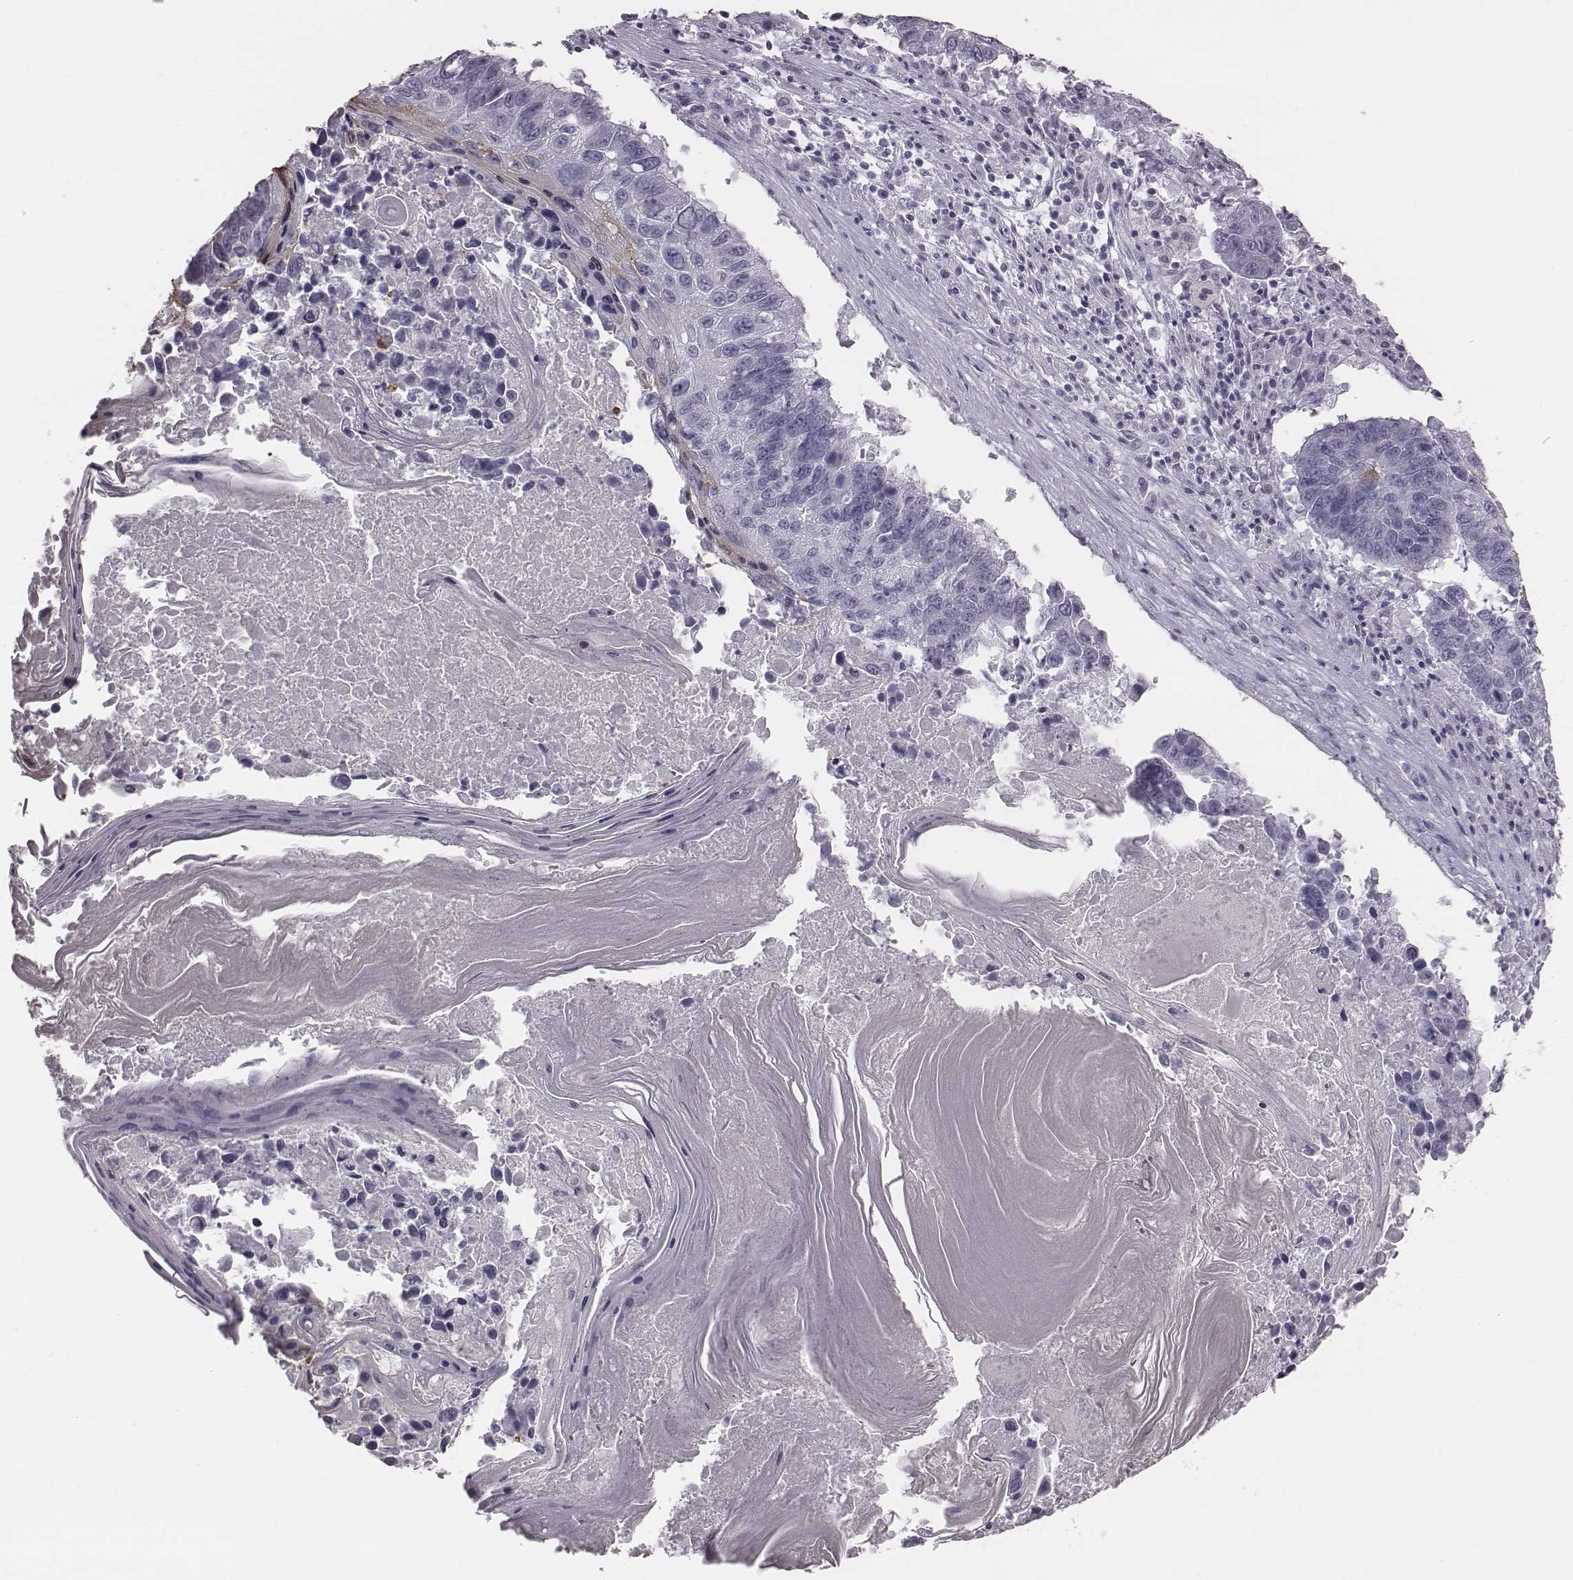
{"staining": {"intensity": "negative", "quantity": "none", "location": "none"}, "tissue": "lung cancer", "cell_type": "Tumor cells", "image_type": "cancer", "snomed": [{"axis": "morphology", "description": "Squamous cell carcinoma, NOS"}, {"axis": "topography", "description": "Lung"}], "caption": "Immunohistochemistry histopathology image of human lung cancer stained for a protein (brown), which shows no positivity in tumor cells.", "gene": "C6orf58", "patient": {"sex": "male", "age": 73}}